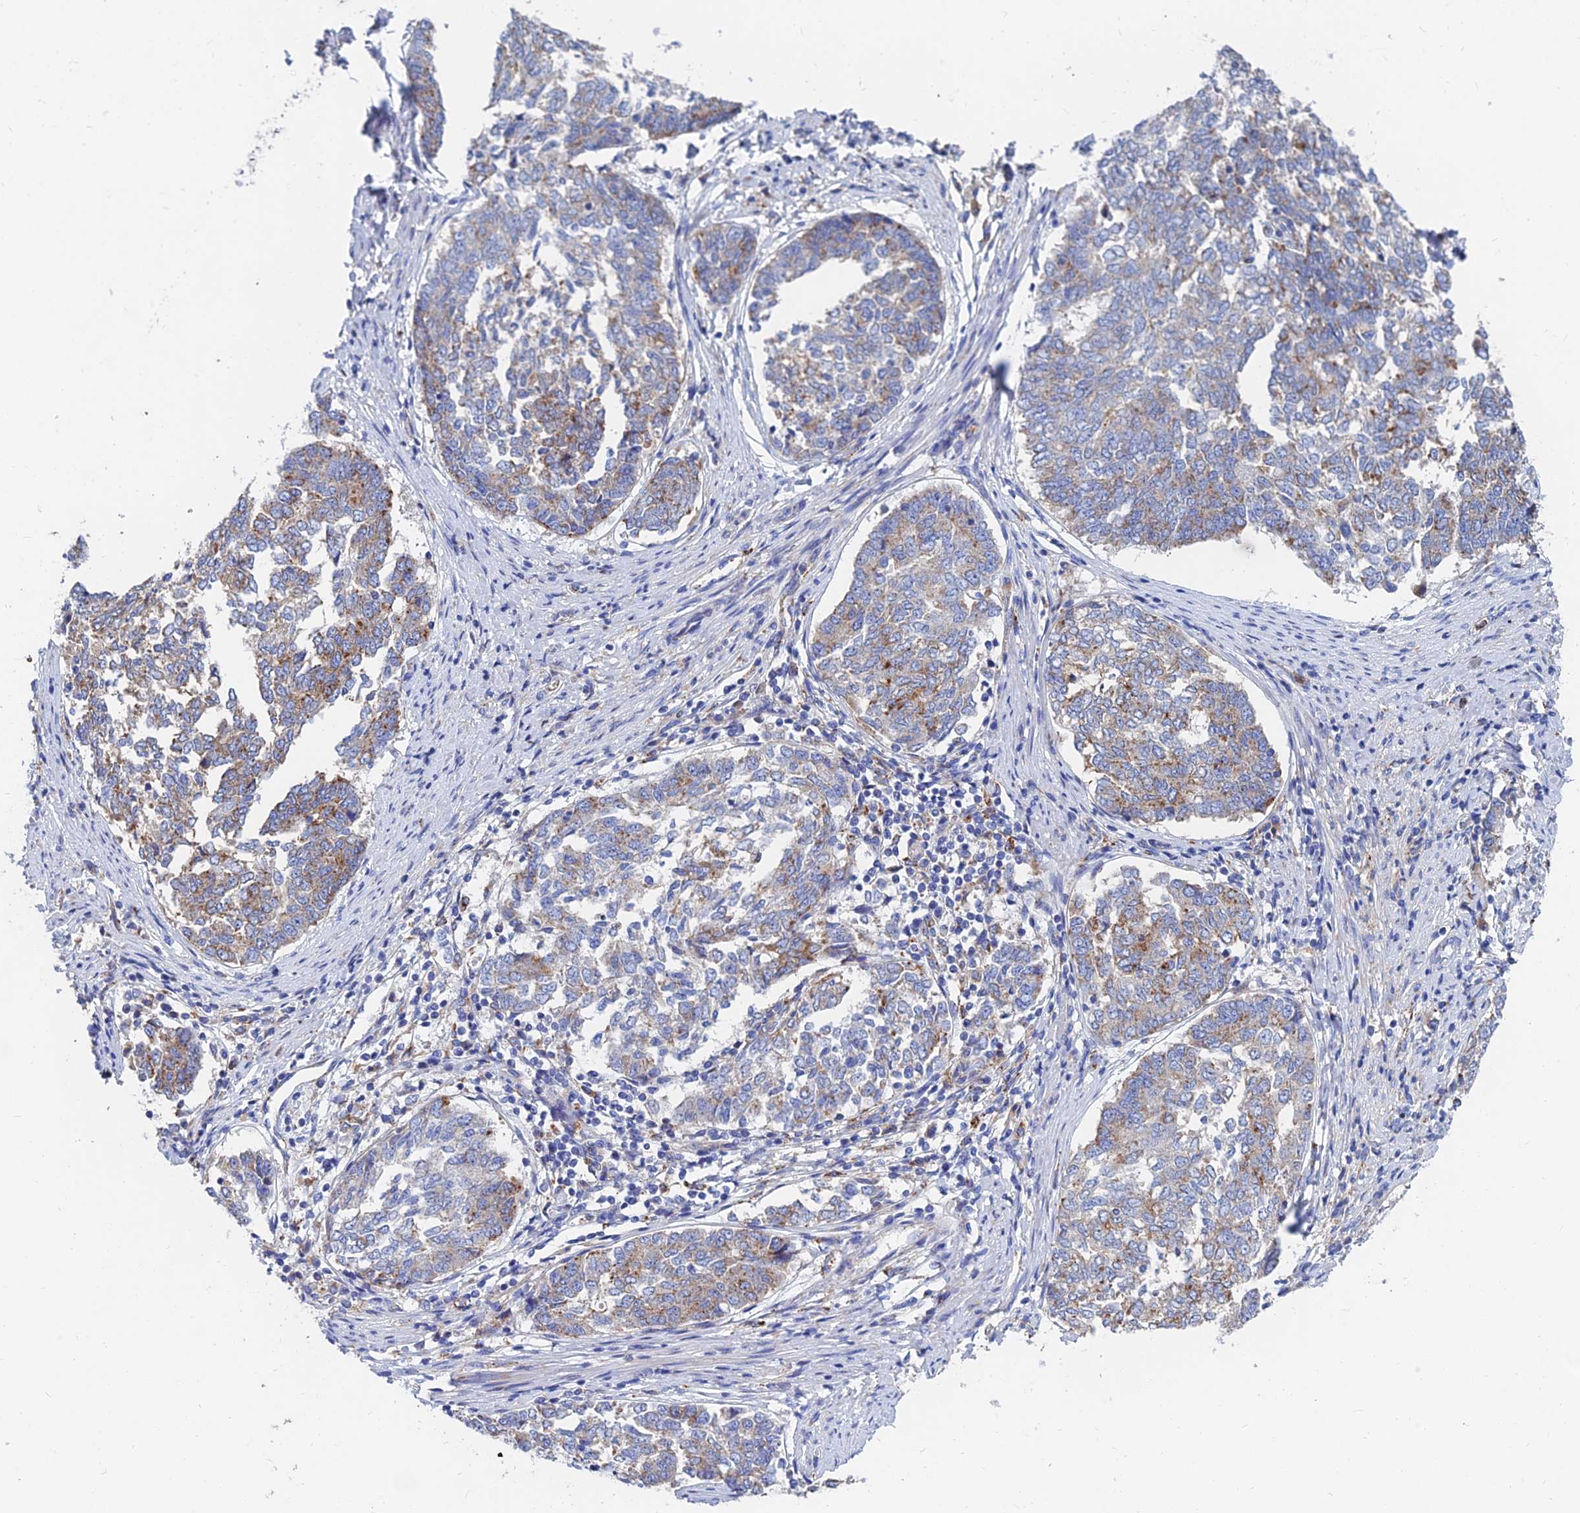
{"staining": {"intensity": "moderate", "quantity": "25%-75%", "location": "cytoplasmic/membranous"}, "tissue": "endometrial cancer", "cell_type": "Tumor cells", "image_type": "cancer", "snomed": [{"axis": "morphology", "description": "Adenocarcinoma, NOS"}, {"axis": "topography", "description": "Endometrium"}], "caption": "This photomicrograph displays immunohistochemistry (IHC) staining of human endometrial cancer, with medium moderate cytoplasmic/membranous expression in approximately 25%-75% of tumor cells.", "gene": "SPNS1", "patient": {"sex": "female", "age": 80}}